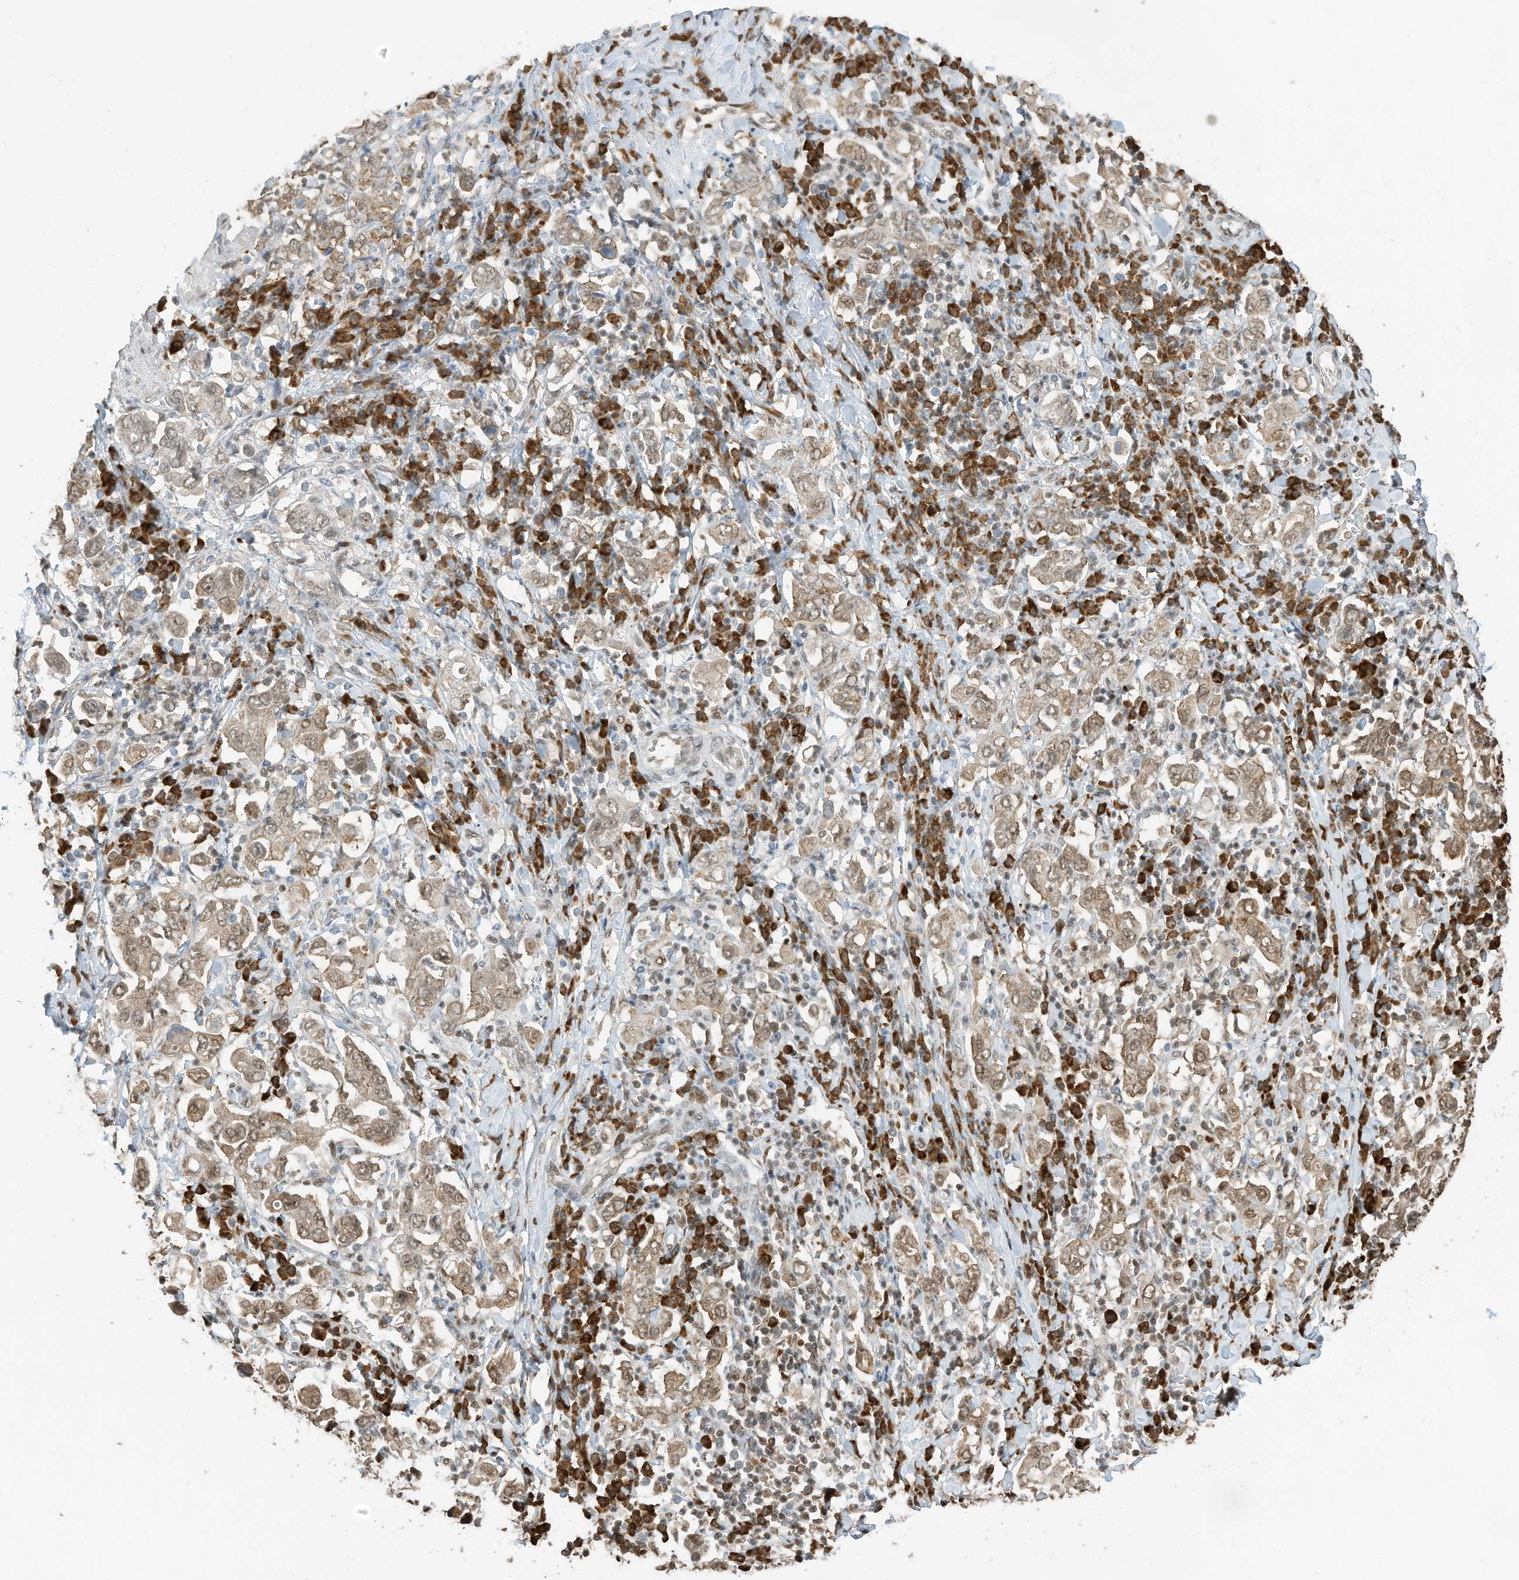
{"staining": {"intensity": "weak", "quantity": ">75%", "location": "cytoplasmic/membranous,nuclear"}, "tissue": "stomach cancer", "cell_type": "Tumor cells", "image_type": "cancer", "snomed": [{"axis": "morphology", "description": "Adenocarcinoma, NOS"}, {"axis": "topography", "description": "Stomach, upper"}], "caption": "This micrograph displays IHC staining of stomach adenocarcinoma, with low weak cytoplasmic/membranous and nuclear expression in about >75% of tumor cells.", "gene": "ZNF195", "patient": {"sex": "male", "age": 62}}